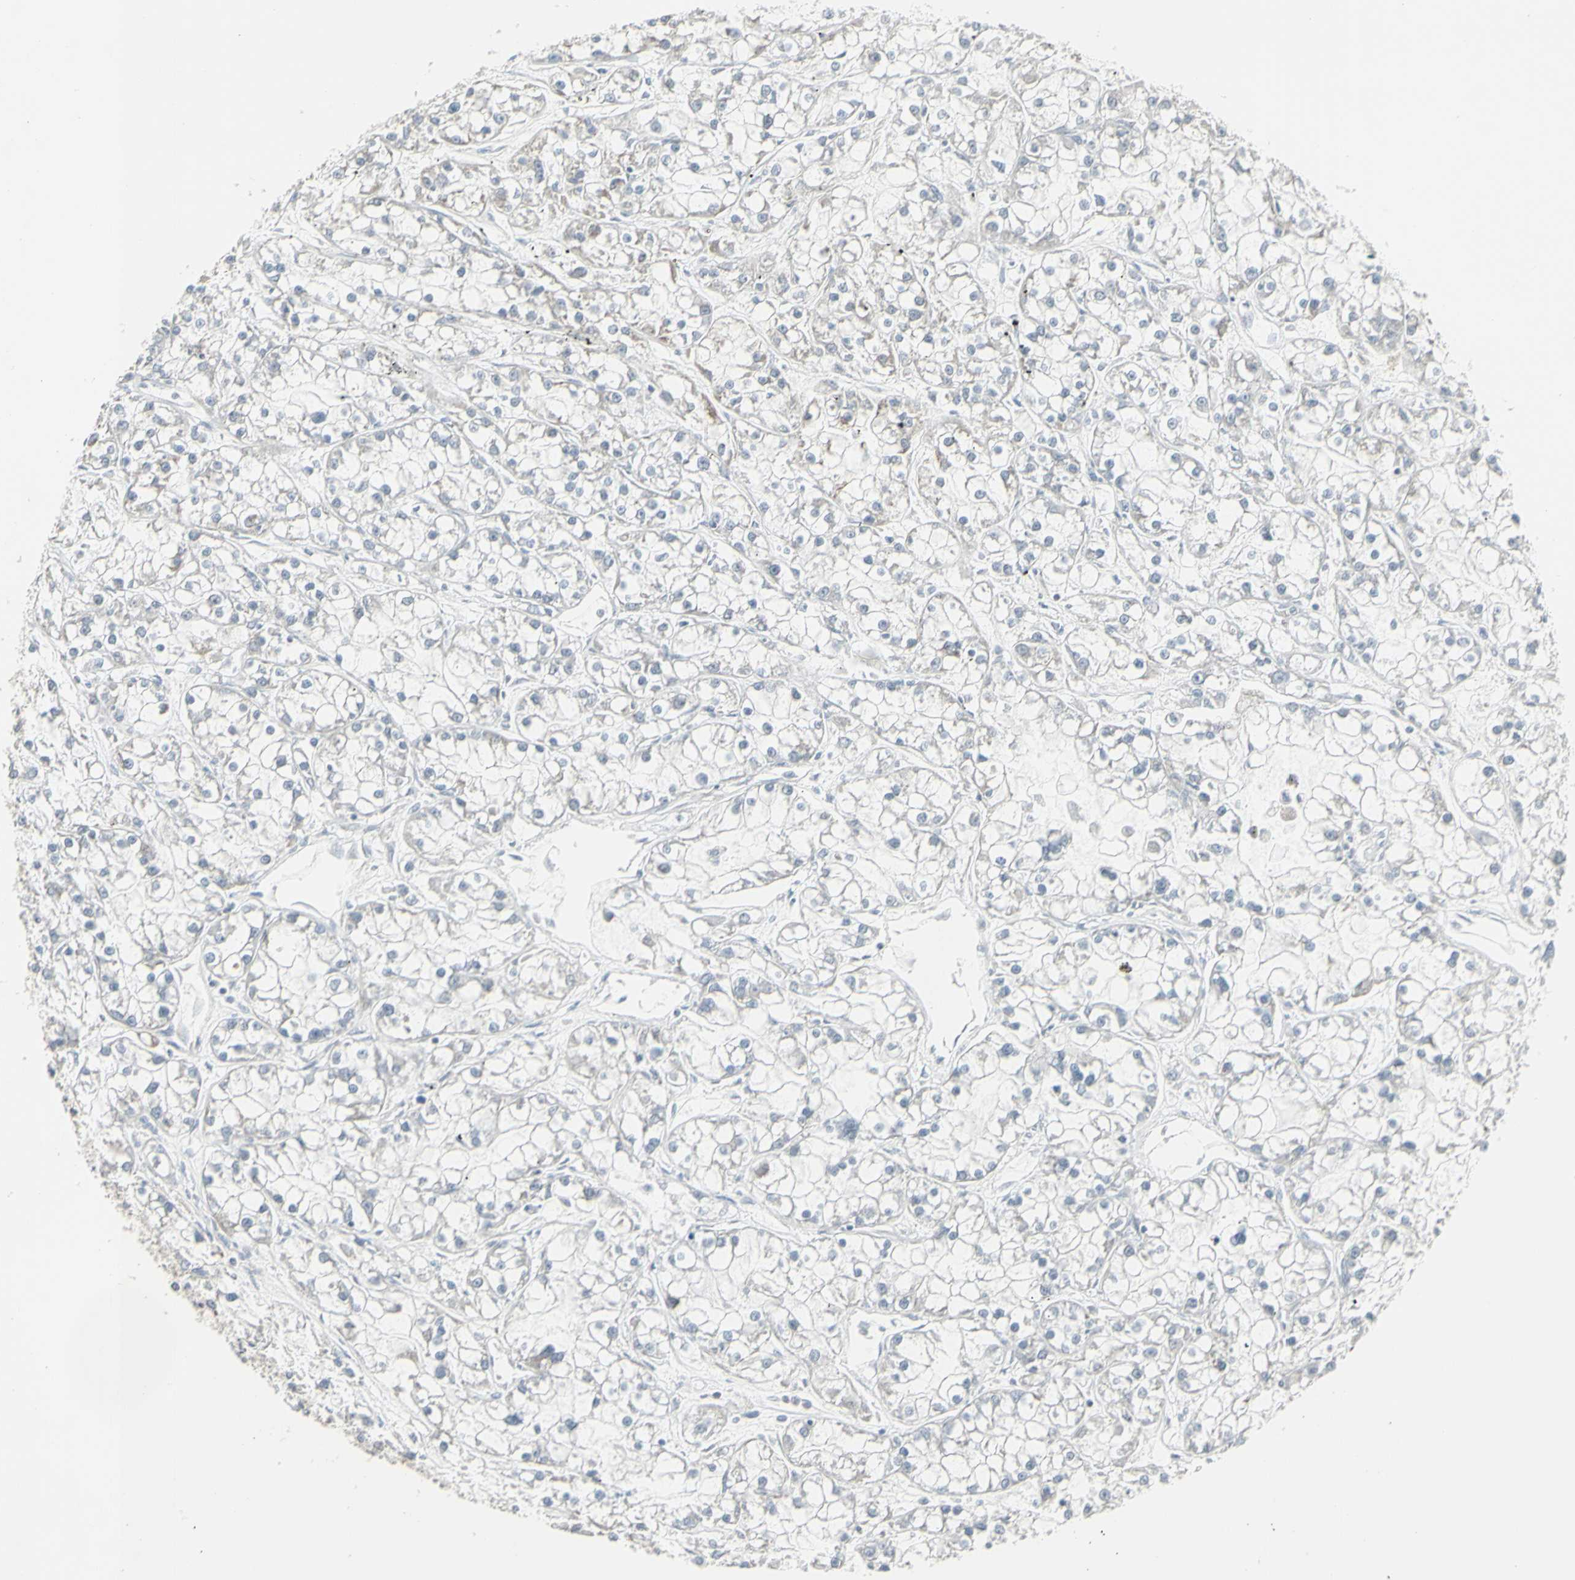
{"staining": {"intensity": "negative", "quantity": "none", "location": "none"}, "tissue": "renal cancer", "cell_type": "Tumor cells", "image_type": "cancer", "snomed": [{"axis": "morphology", "description": "Adenocarcinoma, NOS"}, {"axis": "topography", "description": "Kidney"}], "caption": "Immunohistochemical staining of human renal cancer displays no significant staining in tumor cells.", "gene": "SAMSN1", "patient": {"sex": "female", "age": 52}}